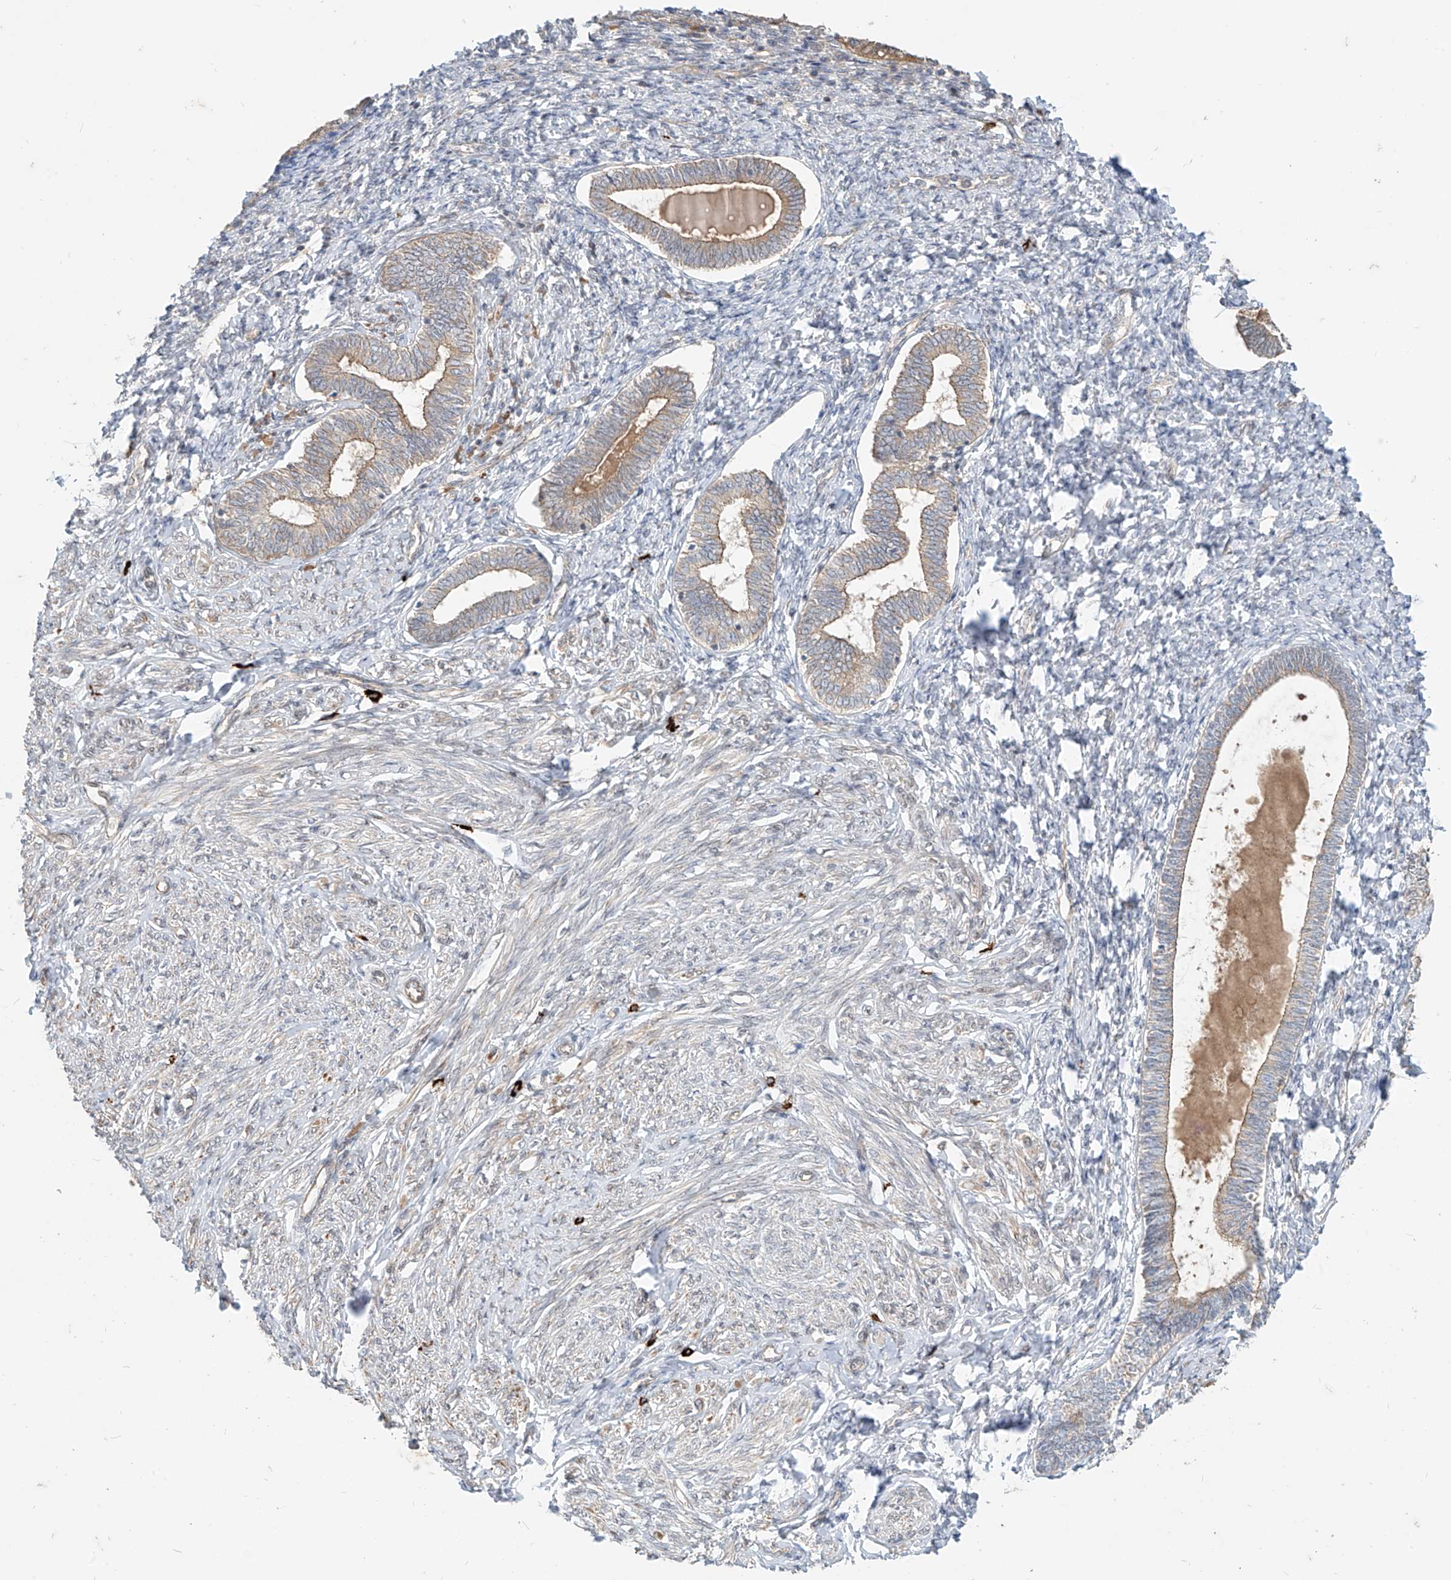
{"staining": {"intensity": "weak", "quantity": "<25%", "location": "cytoplasmic/membranous"}, "tissue": "endometrium", "cell_type": "Cells in endometrial stroma", "image_type": "normal", "snomed": [{"axis": "morphology", "description": "Normal tissue, NOS"}, {"axis": "topography", "description": "Endometrium"}], "caption": "High magnification brightfield microscopy of unremarkable endometrium stained with DAB (3,3'-diaminobenzidine) (brown) and counterstained with hematoxylin (blue): cells in endometrial stroma show no significant positivity.", "gene": "MTUS2", "patient": {"sex": "female", "age": 72}}